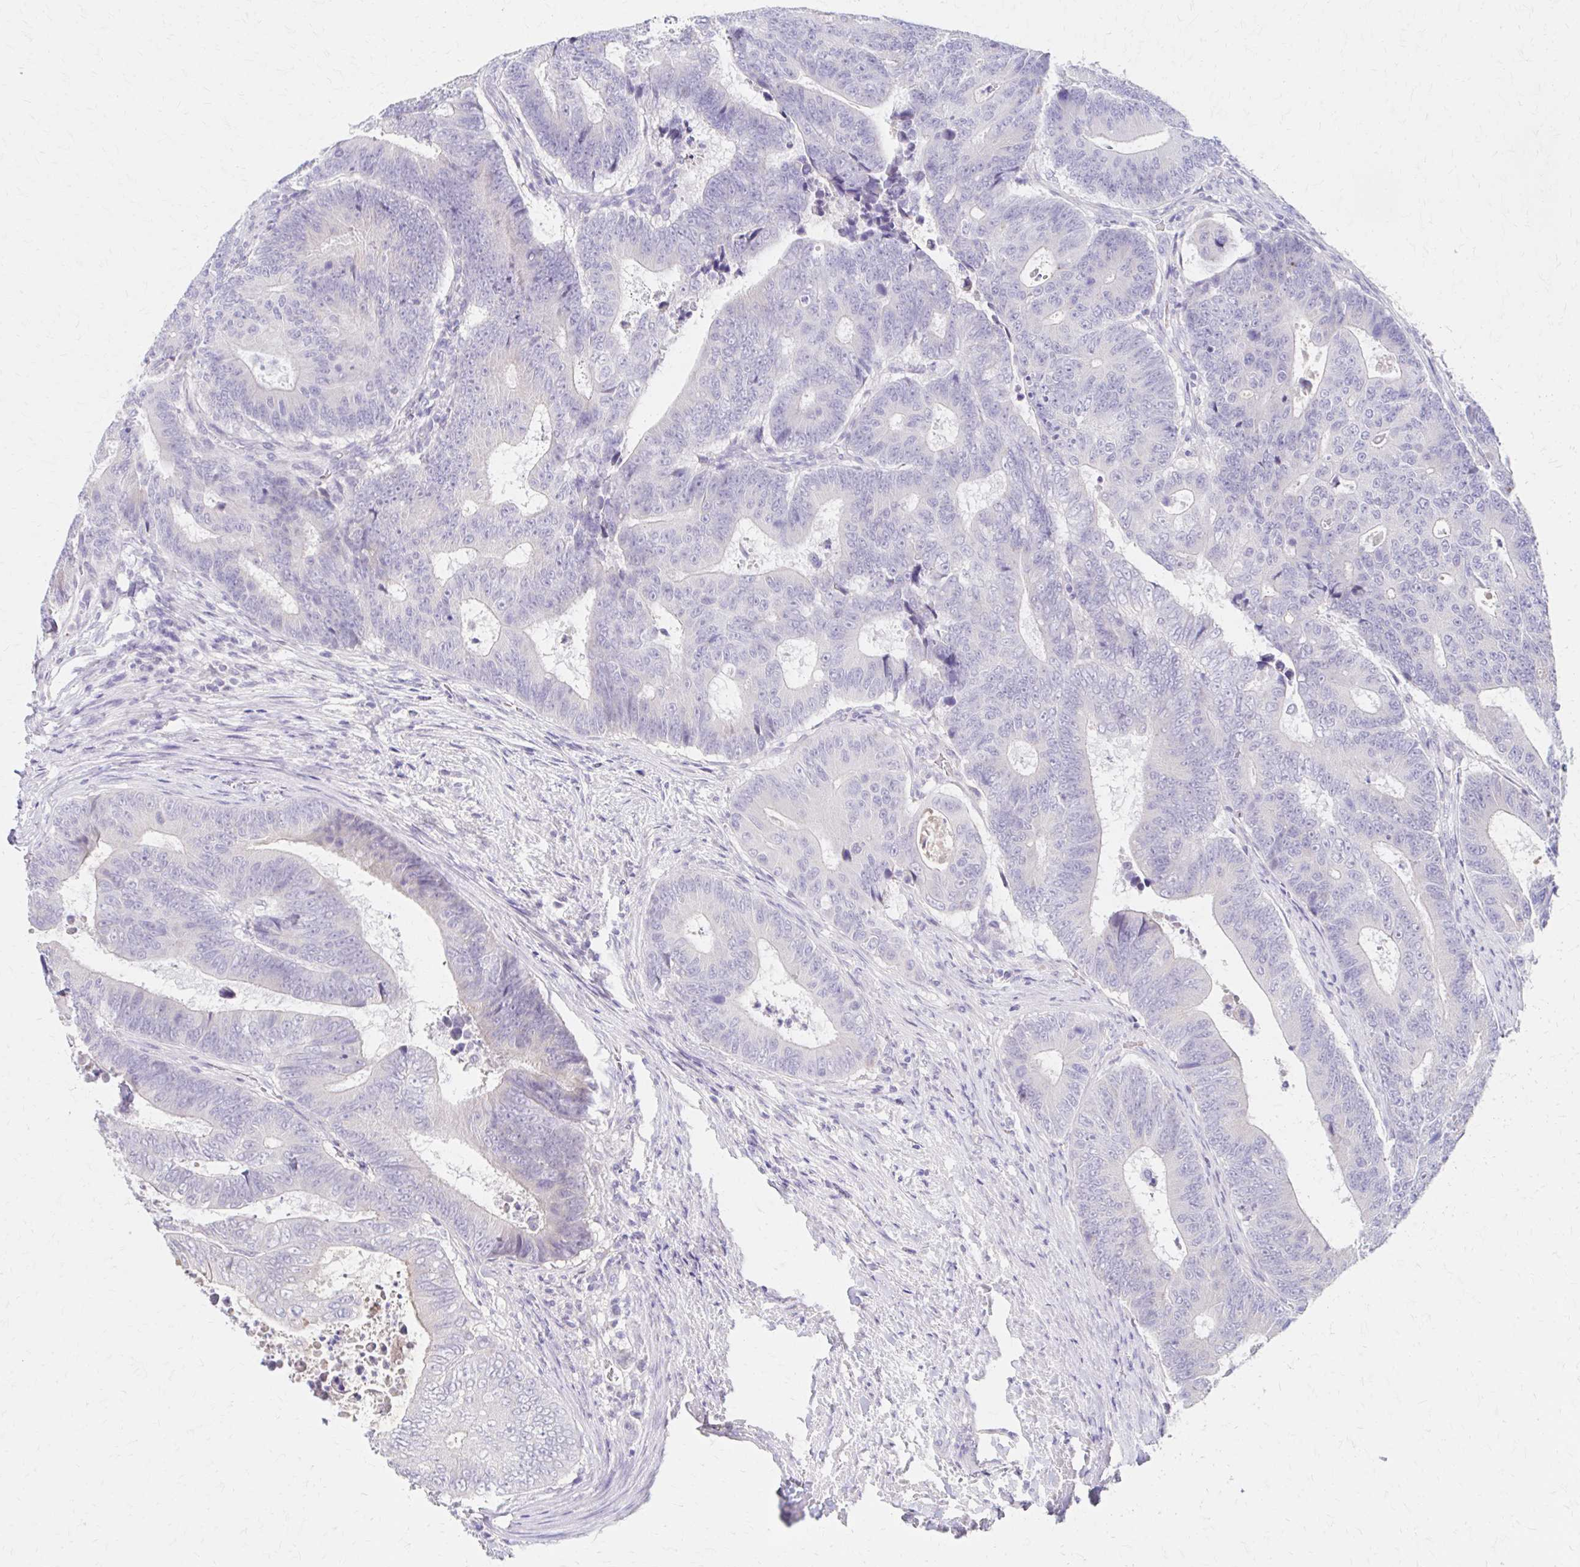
{"staining": {"intensity": "negative", "quantity": "none", "location": "none"}, "tissue": "colorectal cancer", "cell_type": "Tumor cells", "image_type": "cancer", "snomed": [{"axis": "morphology", "description": "Adenocarcinoma, NOS"}, {"axis": "topography", "description": "Colon"}], "caption": "Adenocarcinoma (colorectal) stained for a protein using immunohistochemistry (IHC) reveals no expression tumor cells.", "gene": "AZGP1", "patient": {"sex": "female", "age": 48}}